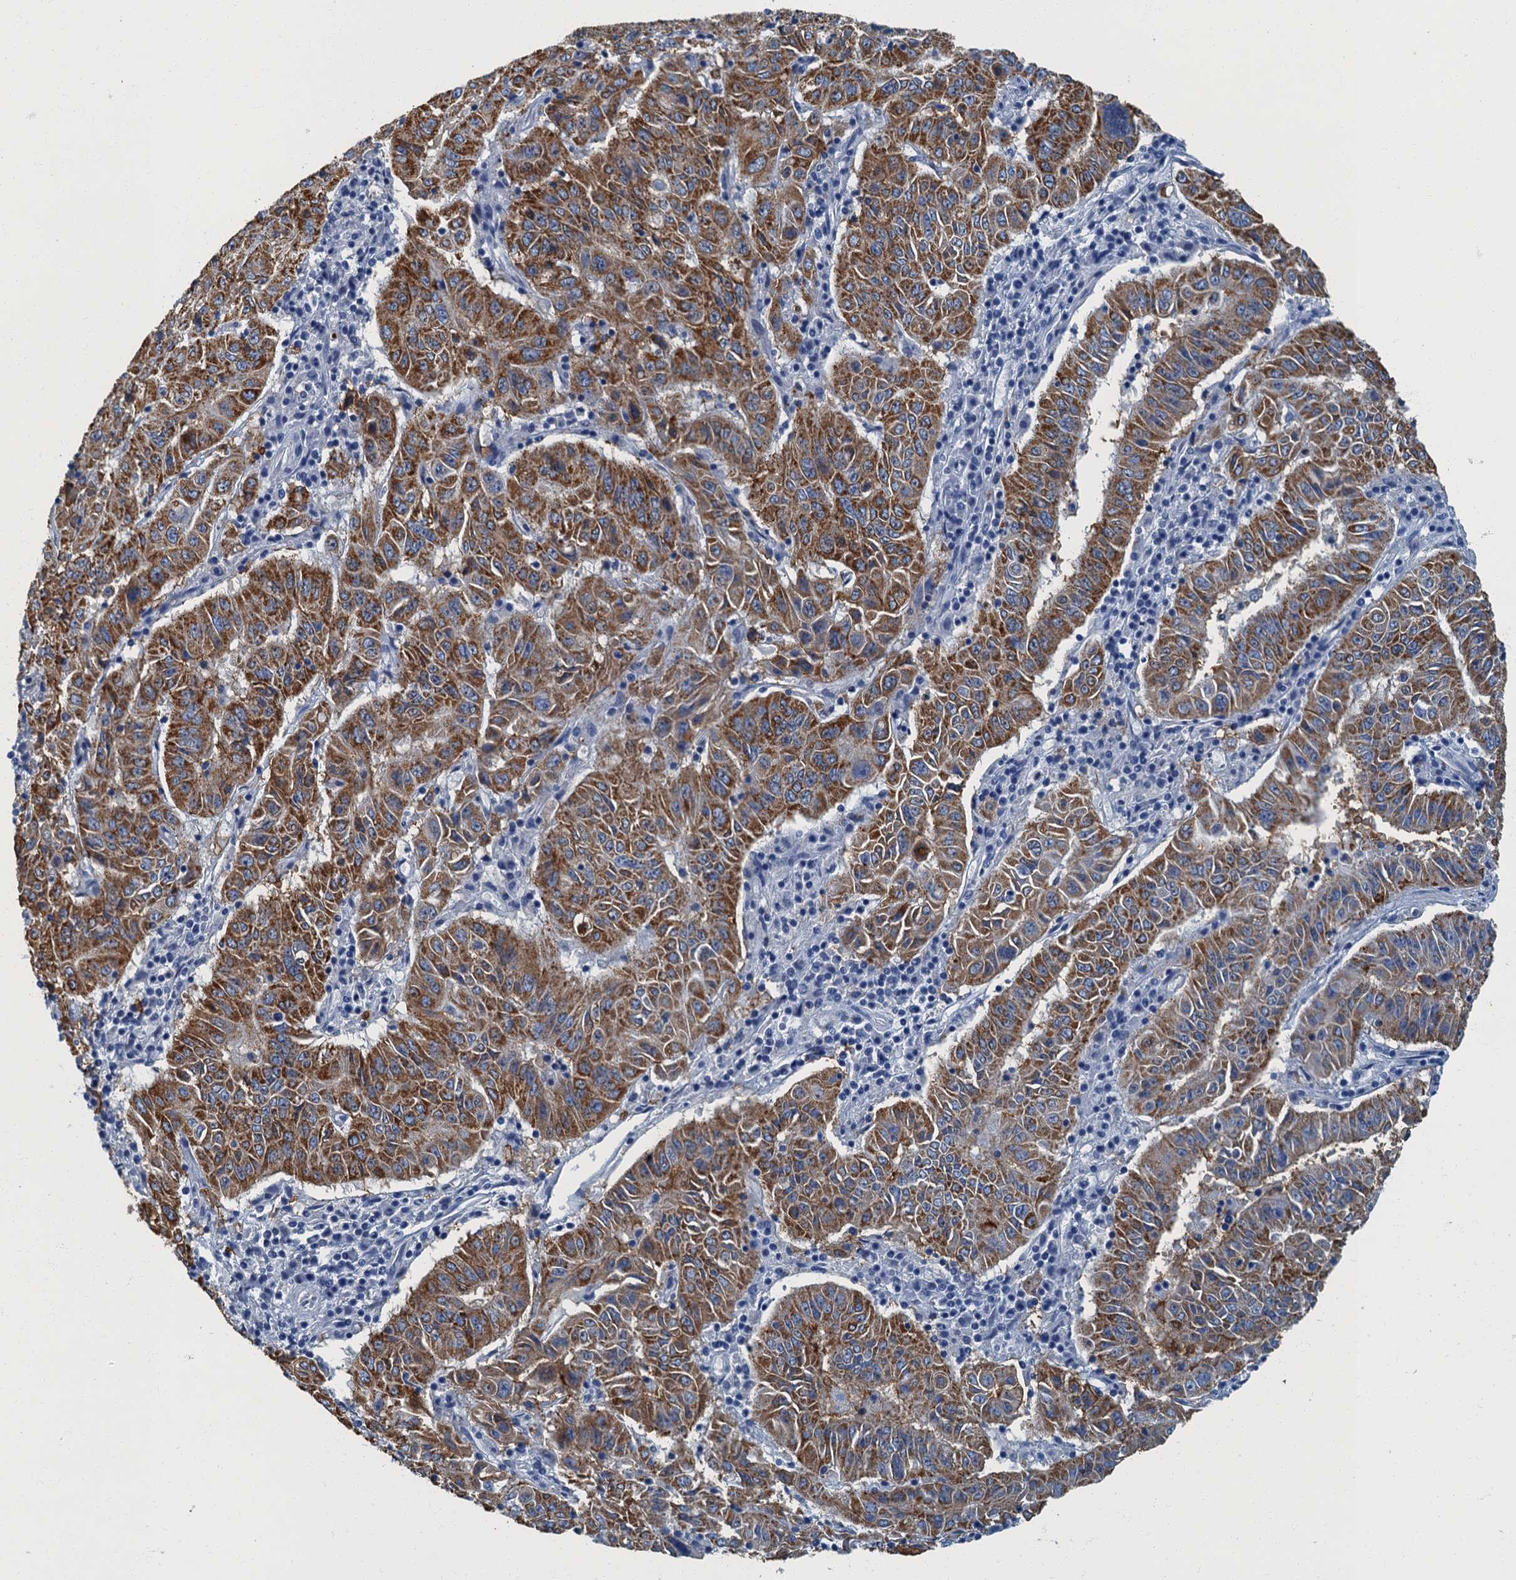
{"staining": {"intensity": "strong", "quantity": "25%-75%", "location": "cytoplasmic/membranous"}, "tissue": "pancreatic cancer", "cell_type": "Tumor cells", "image_type": "cancer", "snomed": [{"axis": "morphology", "description": "Adenocarcinoma, NOS"}, {"axis": "topography", "description": "Pancreas"}], "caption": "Immunohistochemical staining of adenocarcinoma (pancreatic) exhibits high levels of strong cytoplasmic/membranous expression in about 25%-75% of tumor cells.", "gene": "GADL1", "patient": {"sex": "male", "age": 63}}